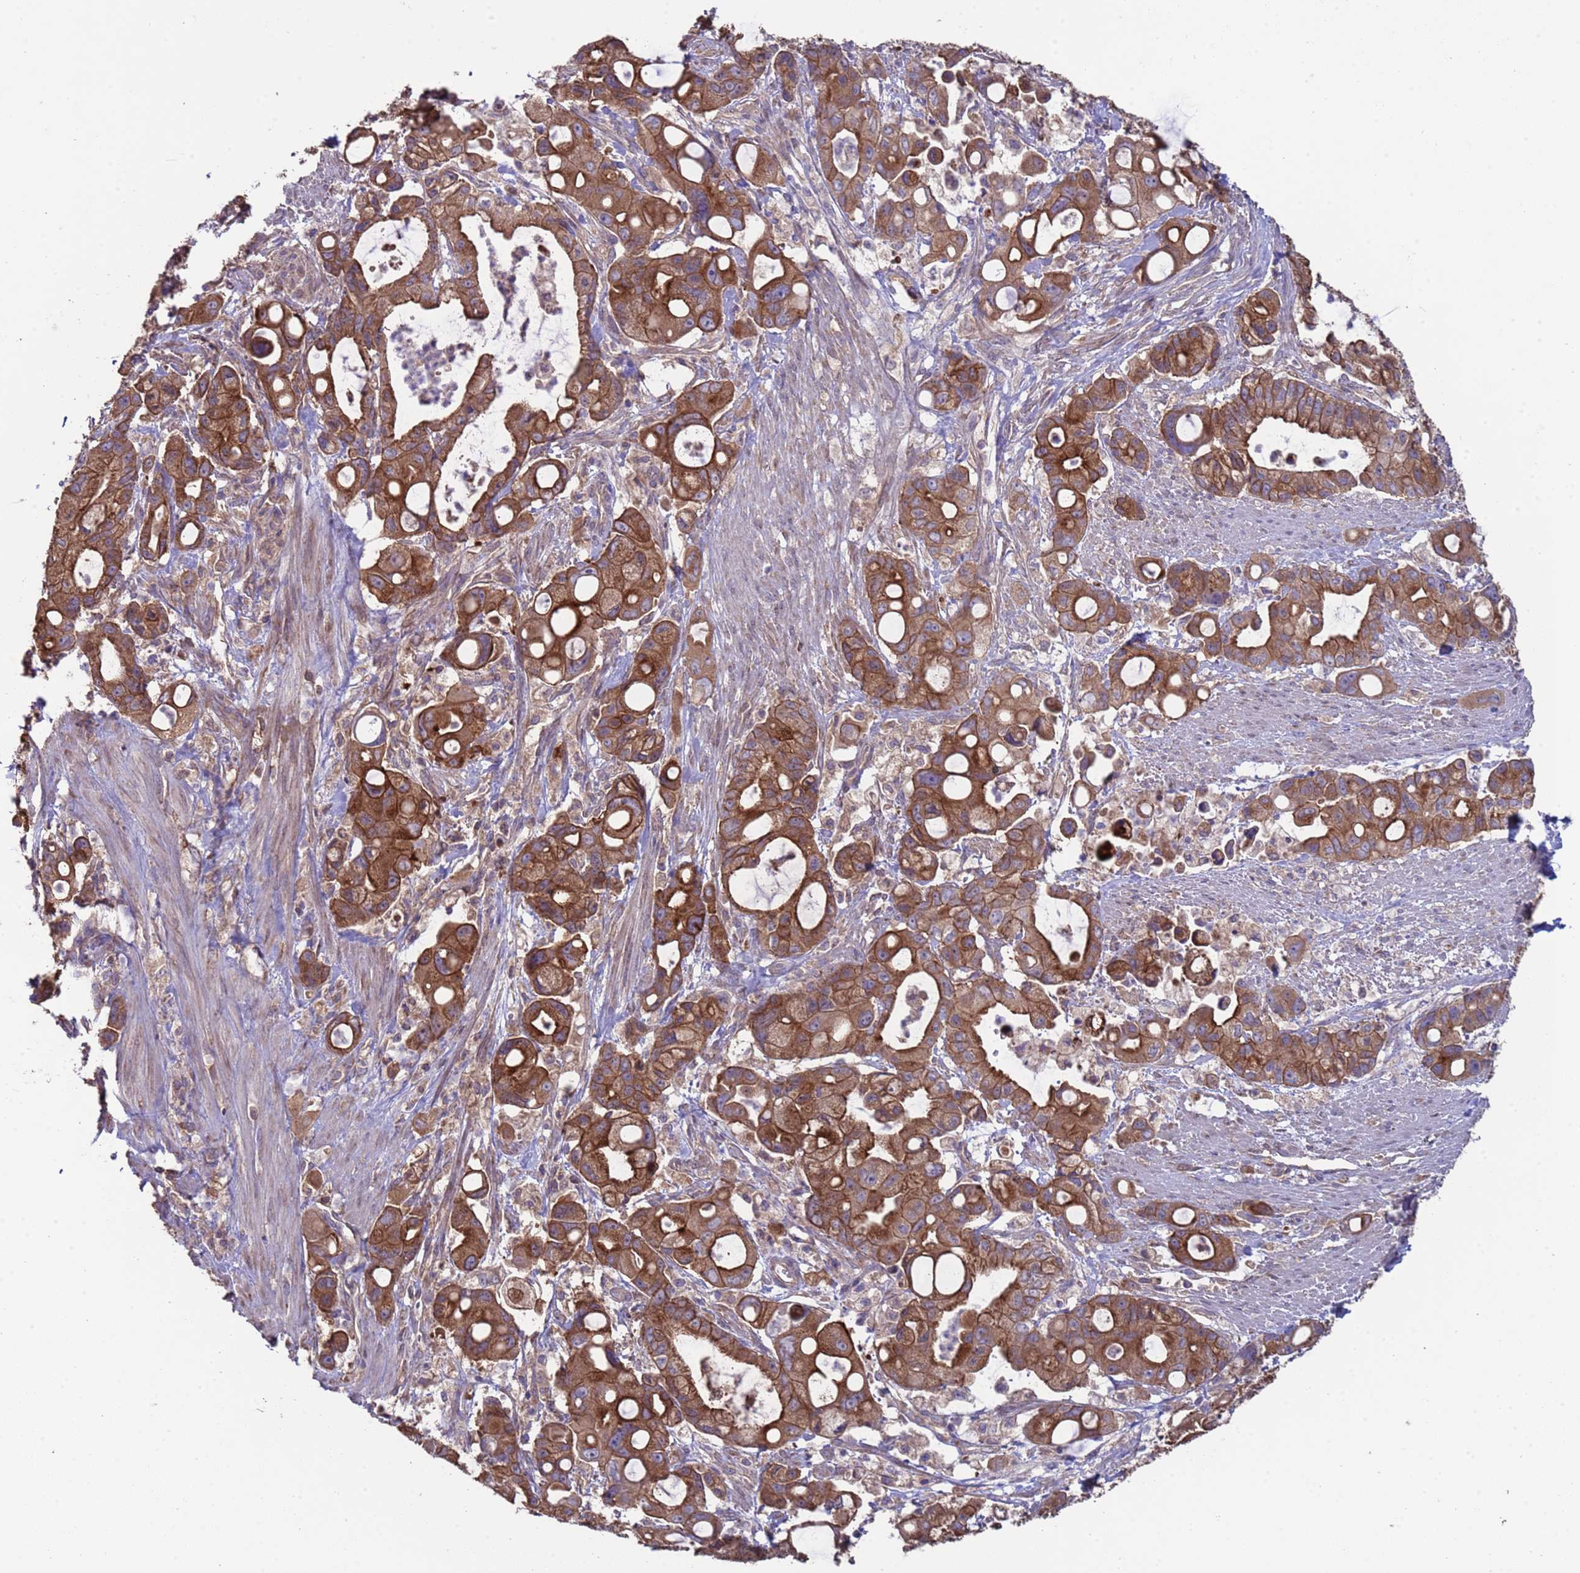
{"staining": {"intensity": "moderate", "quantity": ">75%", "location": "cytoplasmic/membranous"}, "tissue": "pancreatic cancer", "cell_type": "Tumor cells", "image_type": "cancer", "snomed": [{"axis": "morphology", "description": "Adenocarcinoma, NOS"}, {"axis": "topography", "description": "Pancreas"}], "caption": "Tumor cells display moderate cytoplasmic/membranous positivity in about >75% of cells in pancreatic cancer.", "gene": "EEF1AKMT1", "patient": {"sex": "male", "age": 68}}